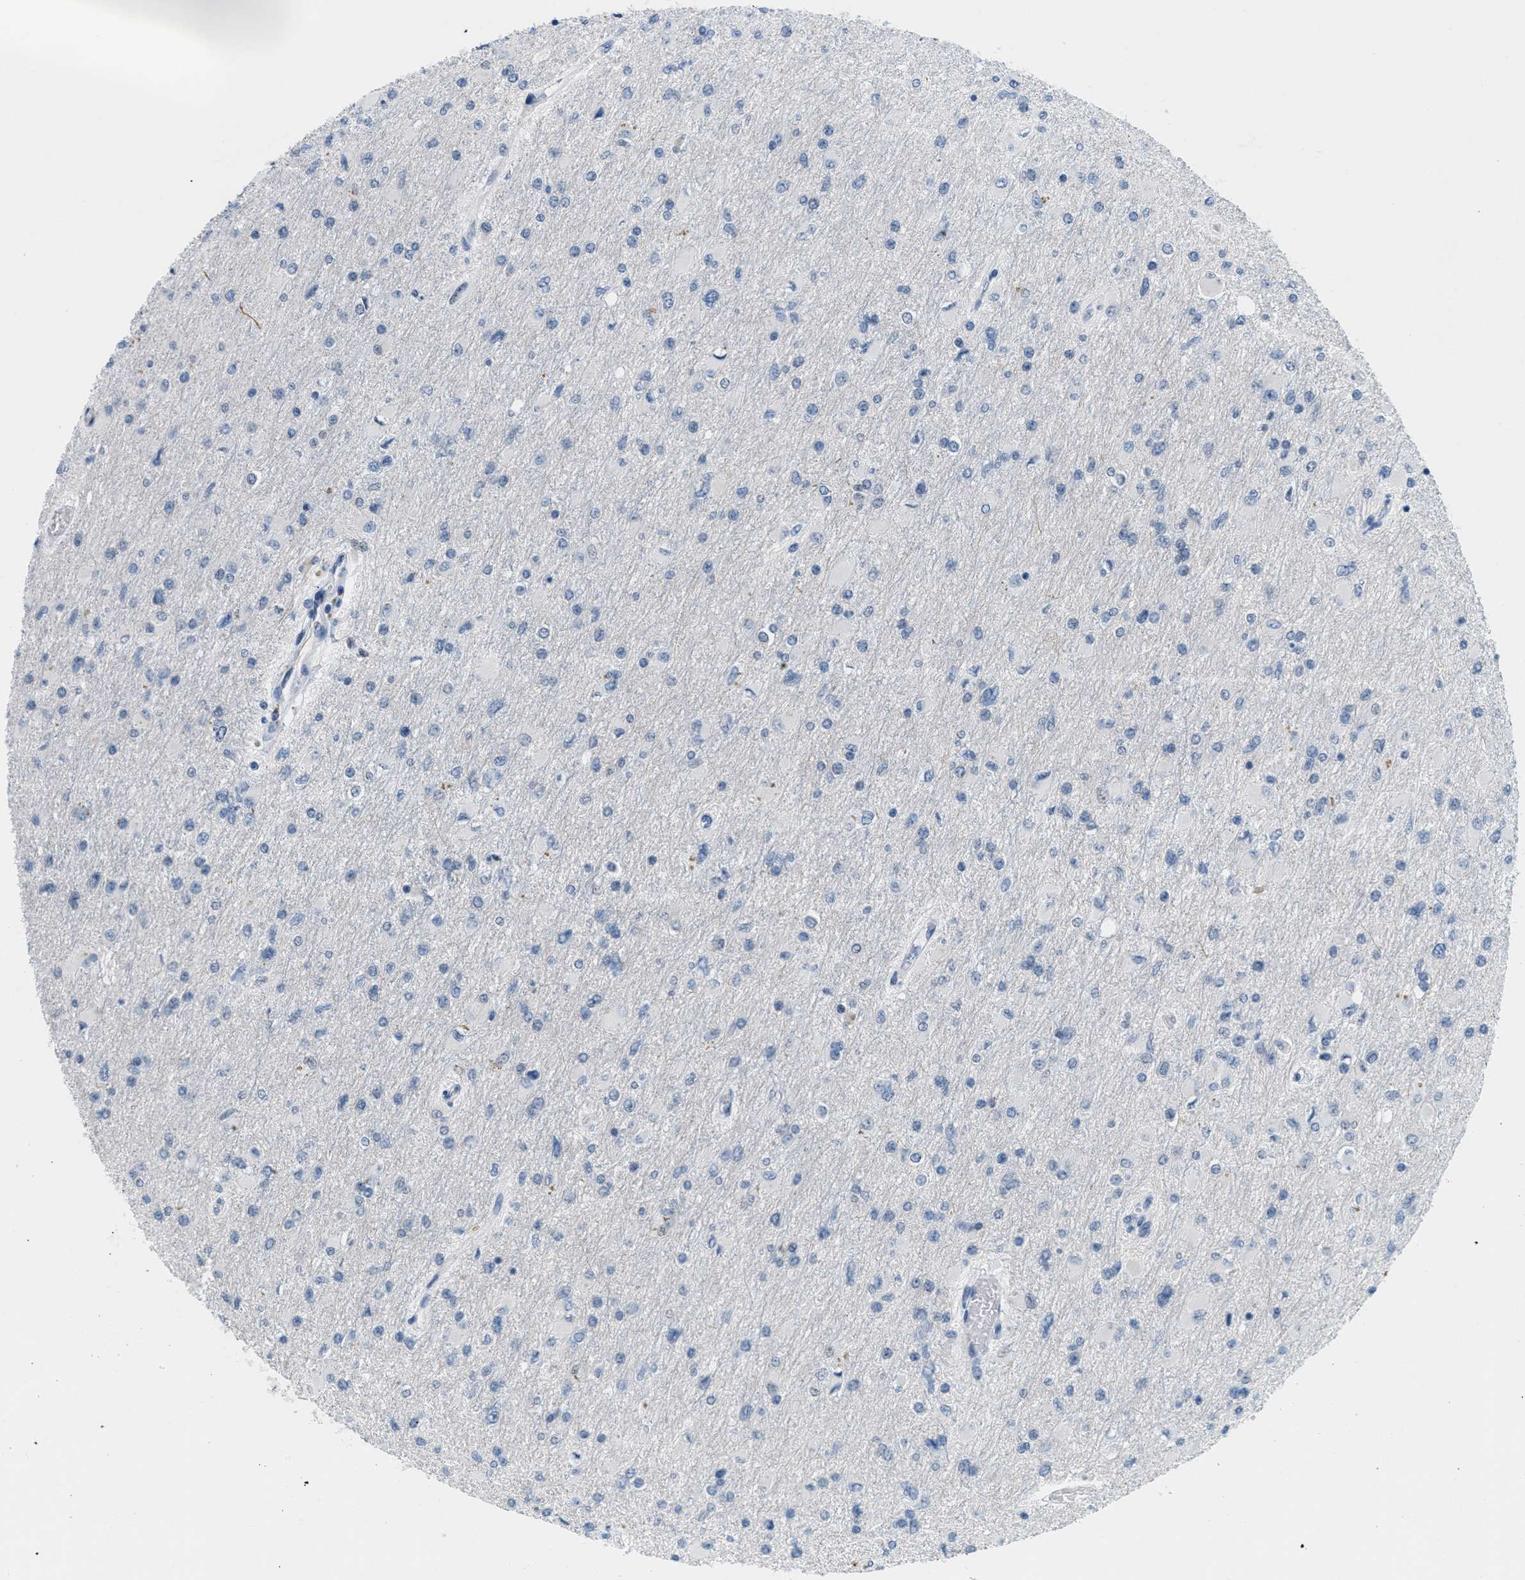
{"staining": {"intensity": "negative", "quantity": "none", "location": "none"}, "tissue": "glioma", "cell_type": "Tumor cells", "image_type": "cancer", "snomed": [{"axis": "morphology", "description": "Glioma, malignant, High grade"}, {"axis": "topography", "description": "Cerebral cortex"}], "caption": "Tumor cells are negative for protein expression in human high-grade glioma (malignant).", "gene": "HS3ST2", "patient": {"sex": "female", "age": 36}}